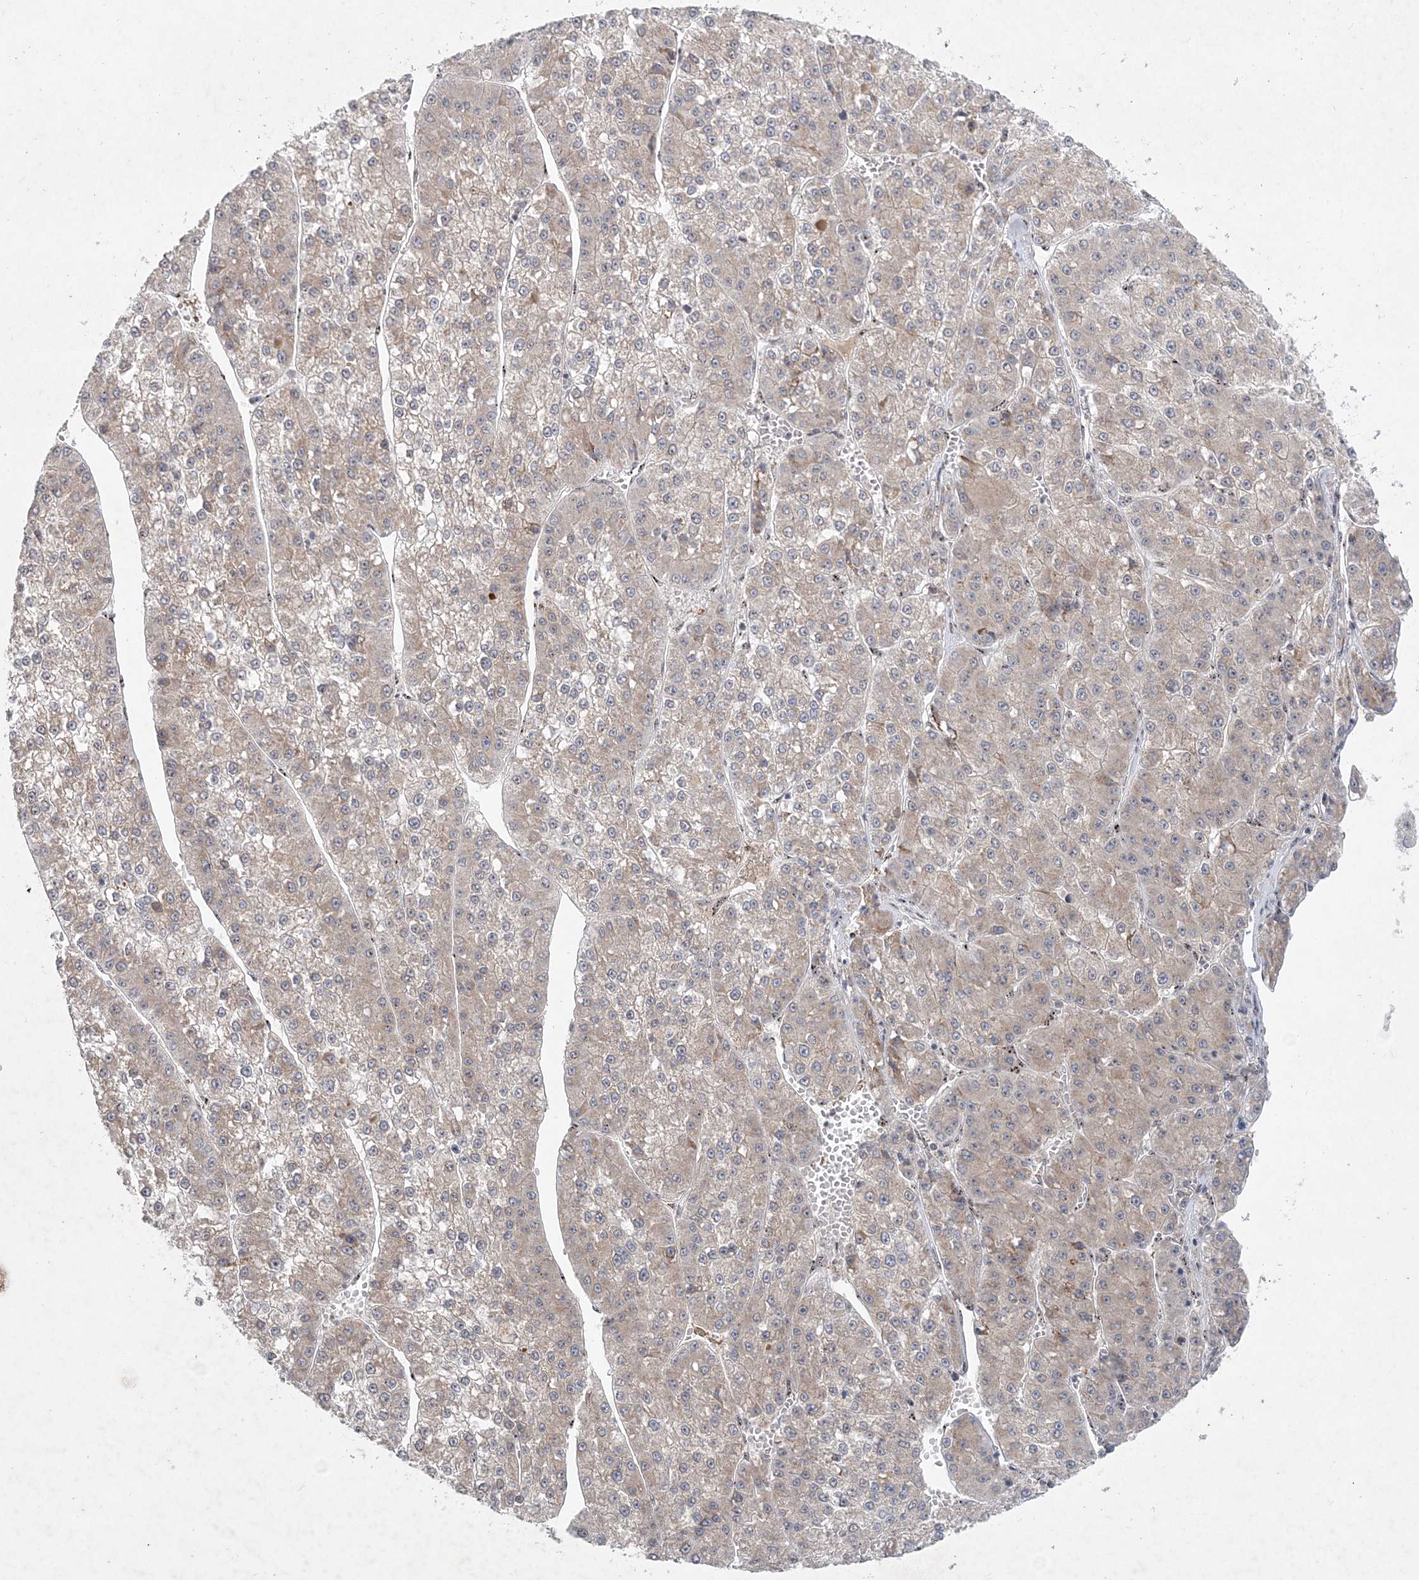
{"staining": {"intensity": "weak", "quantity": "25%-75%", "location": "cytoplasmic/membranous"}, "tissue": "liver cancer", "cell_type": "Tumor cells", "image_type": "cancer", "snomed": [{"axis": "morphology", "description": "Carcinoma, Hepatocellular, NOS"}, {"axis": "topography", "description": "Liver"}], "caption": "This is an image of IHC staining of liver cancer (hepatocellular carcinoma), which shows weak positivity in the cytoplasmic/membranous of tumor cells.", "gene": "GIN1", "patient": {"sex": "female", "age": 73}}